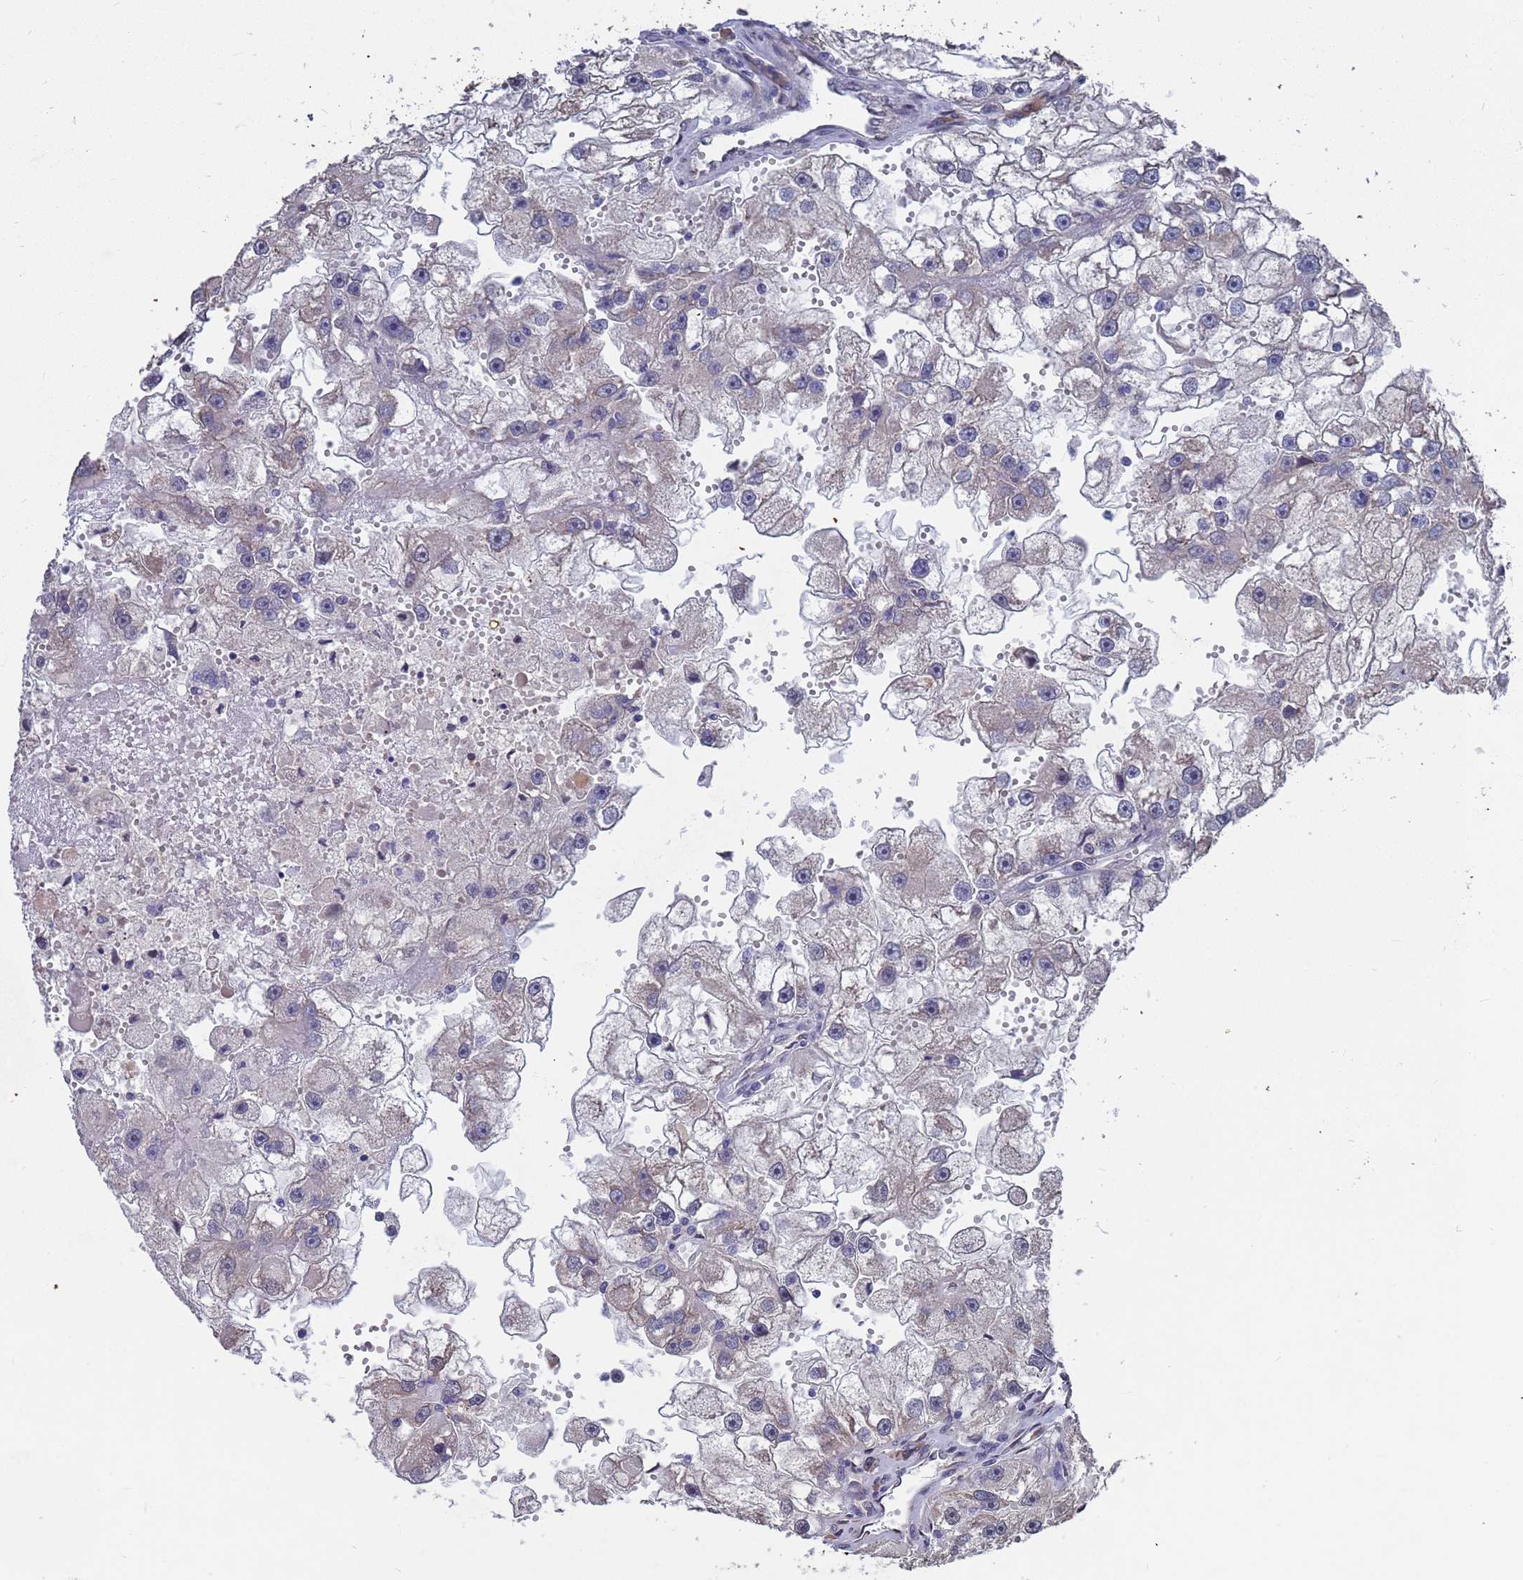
{"staining": {"intensity": "negative", "quantity": "none", "location": "none"}, "tissue": "renal cancer", "cell_type": "Tumor cells", "image_type": "cancer", "snomed": [{"axis": "morphology", "description": "Adenocarcinoma, NOS"}, {"axis": "topography", "description": "Kidney"}], "caption": "Renal cancer (adenocarcinoma) was stained to show a protein in brown. There is no significant expression in tumor cells.", "gene": "CFAP119", "patient": {"sex": "male", "age": 63}}